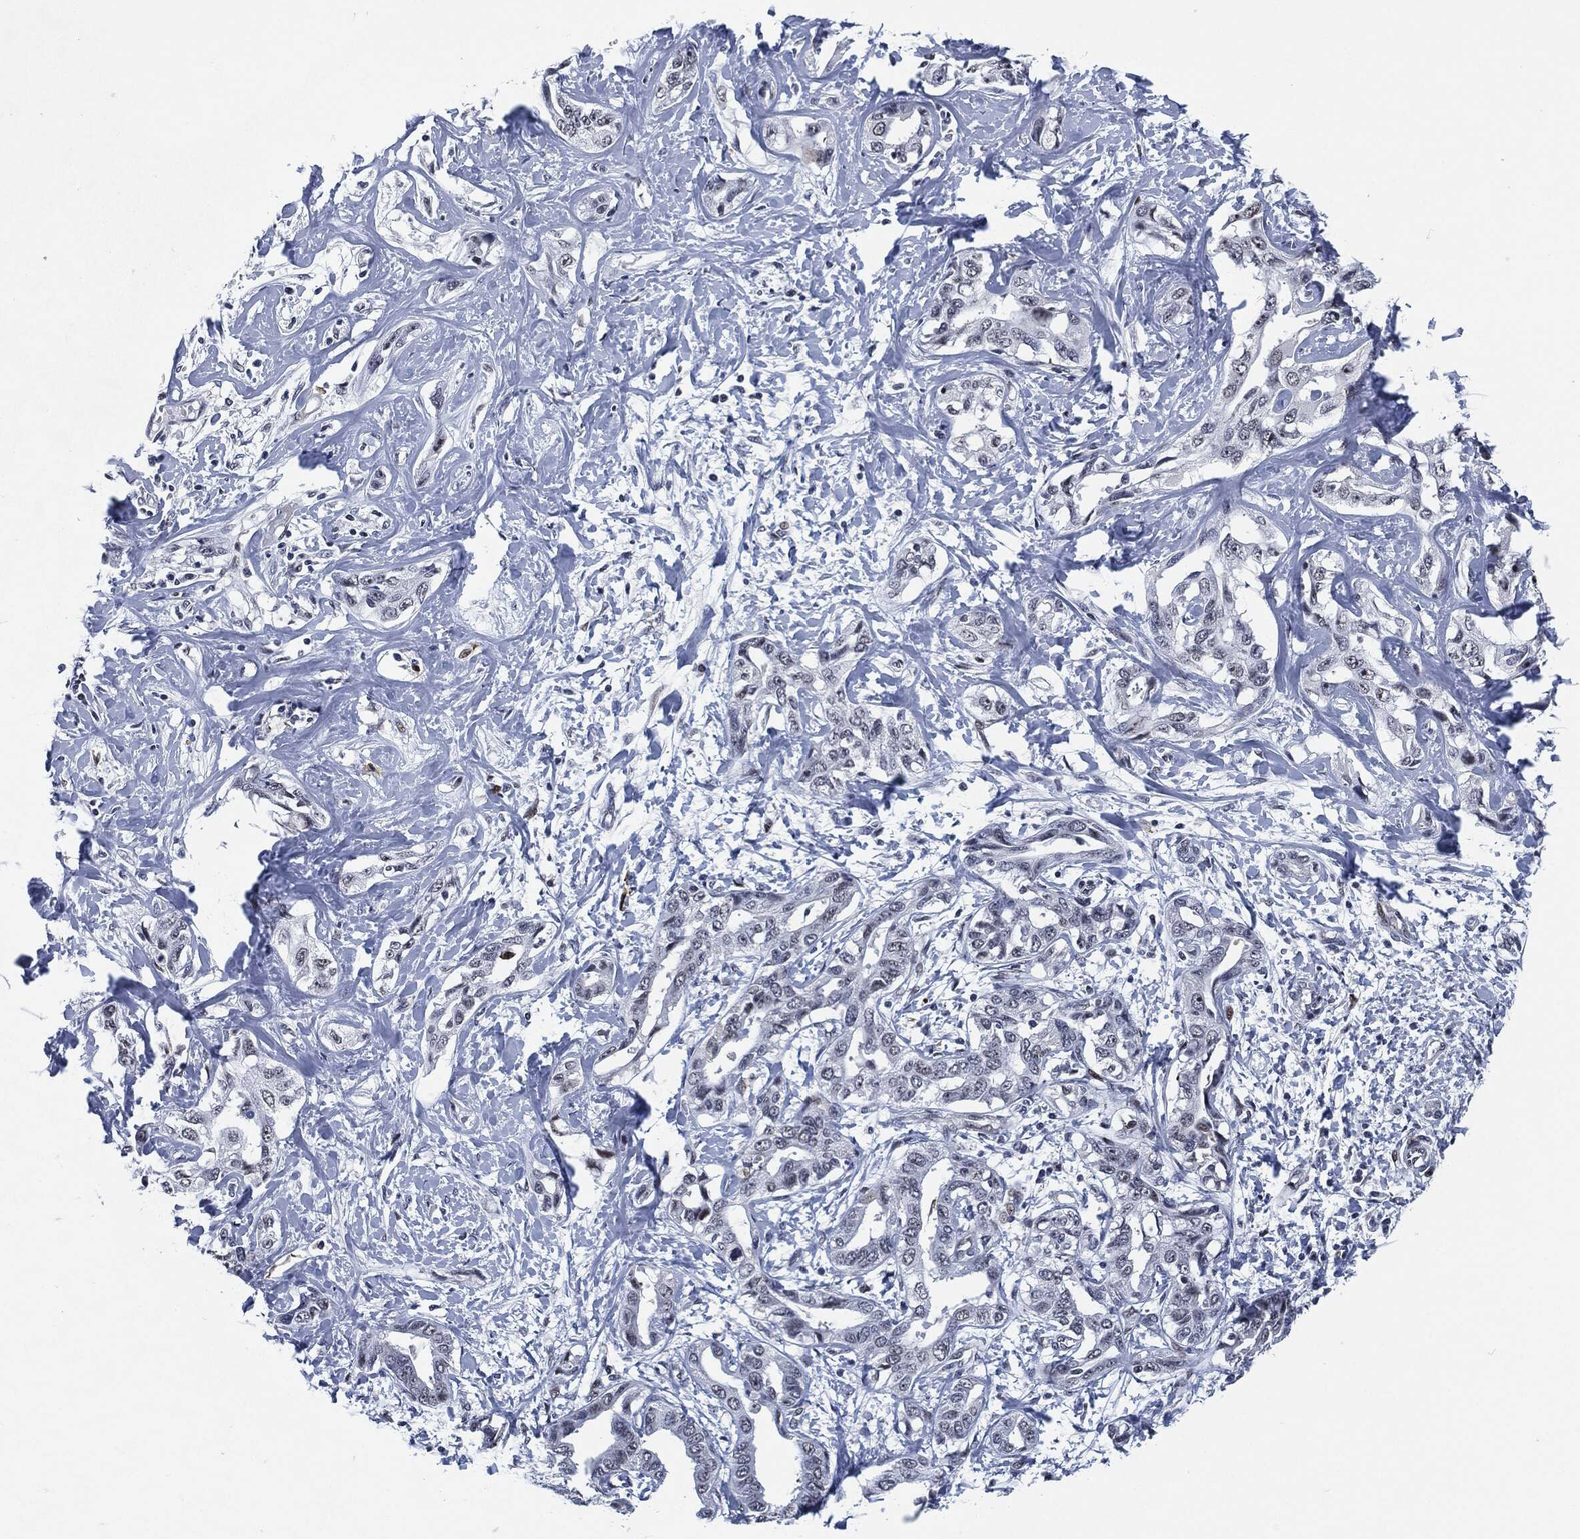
{"staining": {"intensity": "negative", "quantity": "none", "location": "none"}, "tissue": "liver cancer", "cell_type": "Tumor cells", "image_type": "cancer", "snomed": [{"axis": "morphology", "description": "Cholangiocarcinoma"}, {"axis": "topography", "description": "Liver"}], "caption": "DAB immunohistochemical staining of human liver cancer (cholangiocarcinoma) displays no significant positivity in tumor cells.", "gene": "AKT2", "patient": {"sex": "male", "age": 59}}